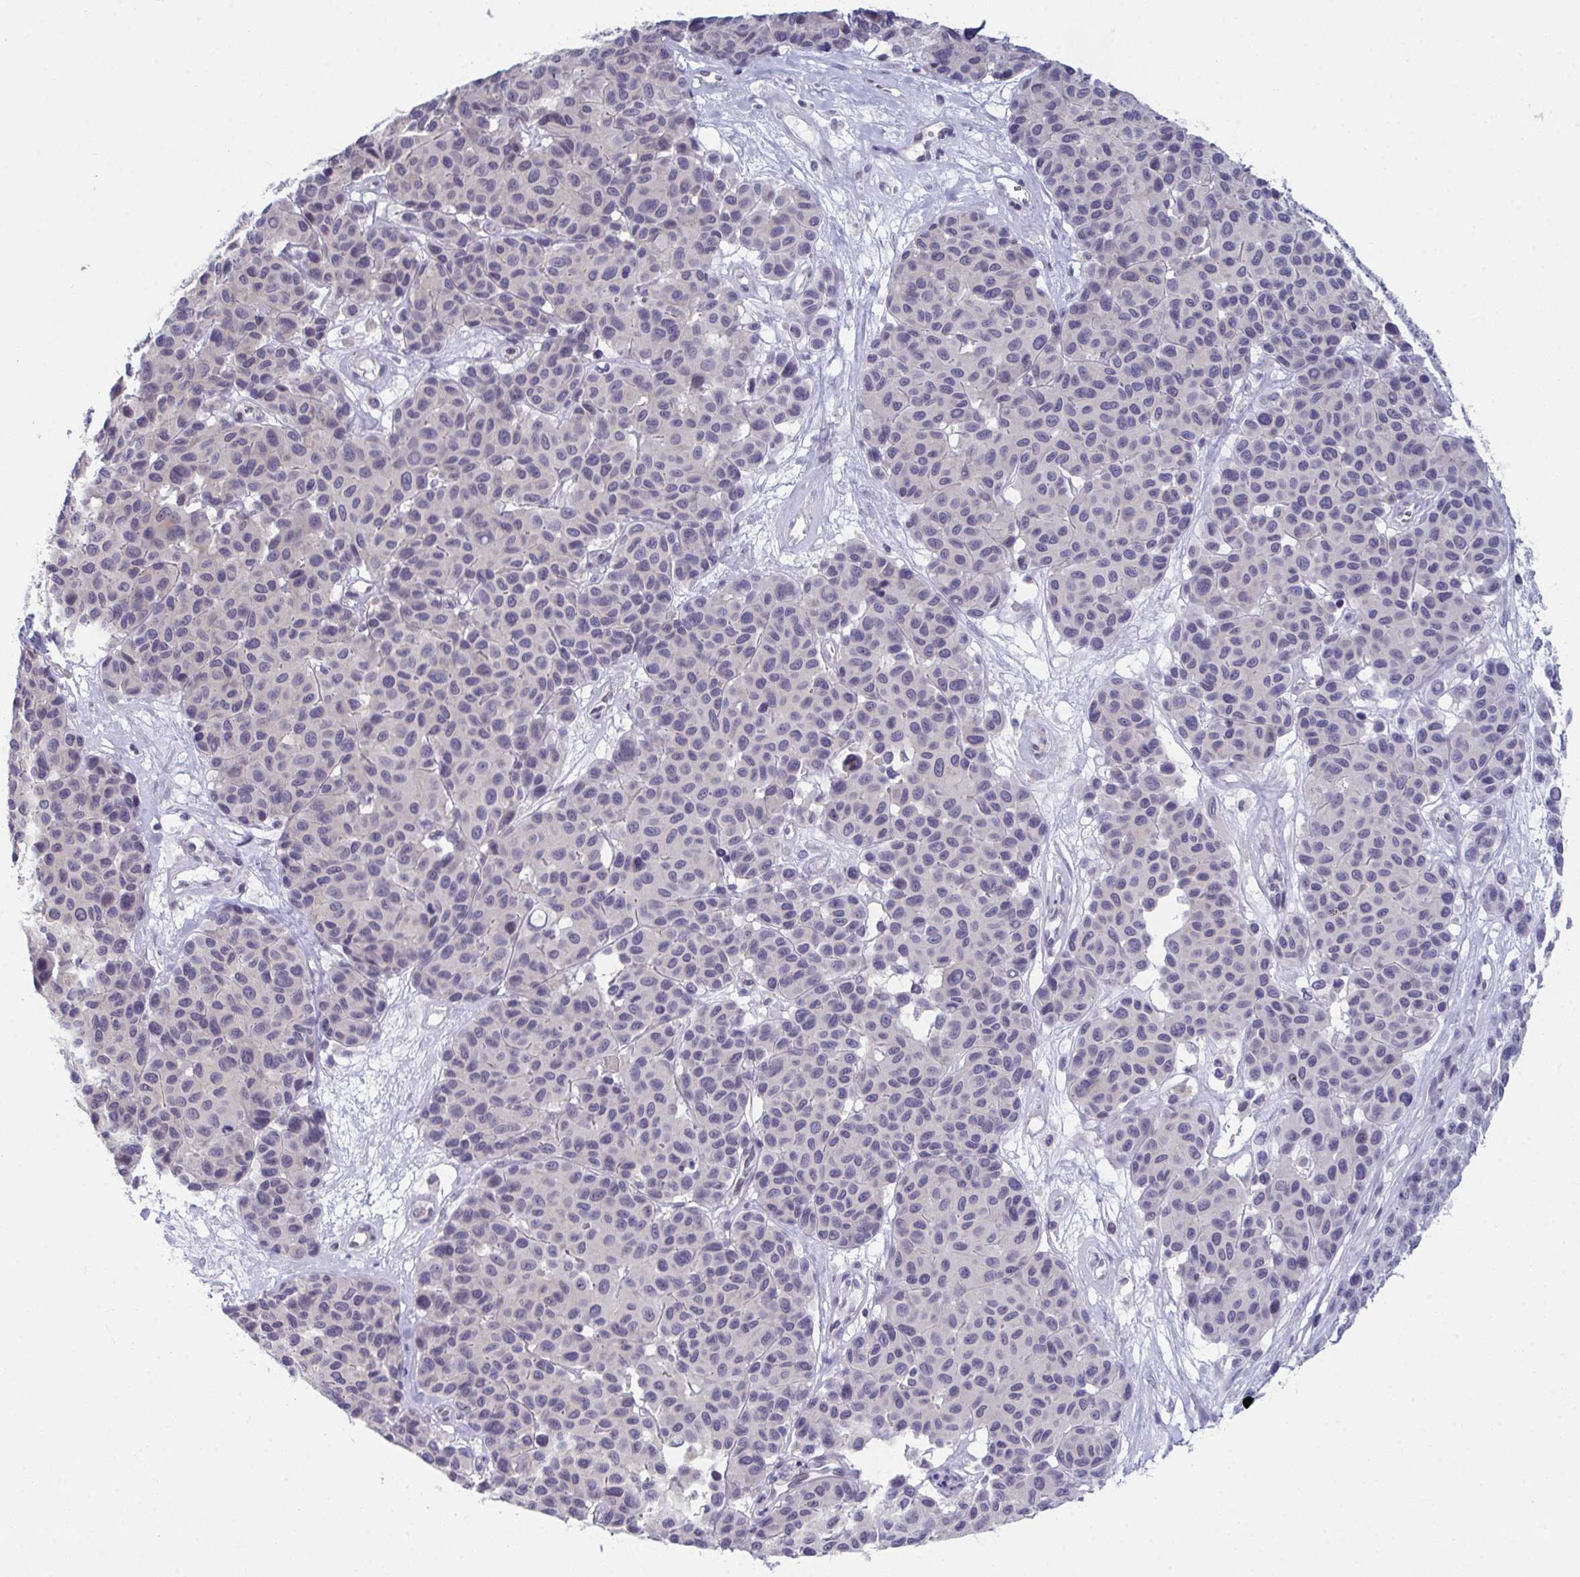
{"staining": {"intensity": "negative", "quantity": "none", "location": "none"}, "tissue": "melanoma", "cell_type": "Tumor cells", "image_type": "cancer", "snomed": [{"axis": "morphology", "description": "Malignant melanoma, NOS"}, {"axis": "topography", "description": "Skin"}], "caption": "Tumor cells show no significant protein expression in malignant melanoma. (Stains: DAB (3,3'-diaminobenzidine) immunohistochemistry with hematoxylin counter stain, Microscopy: brightfield microscopy at high magnification).", "gene": "ATP6V0D2", "patient": {"sex": "female", "age": 66}}